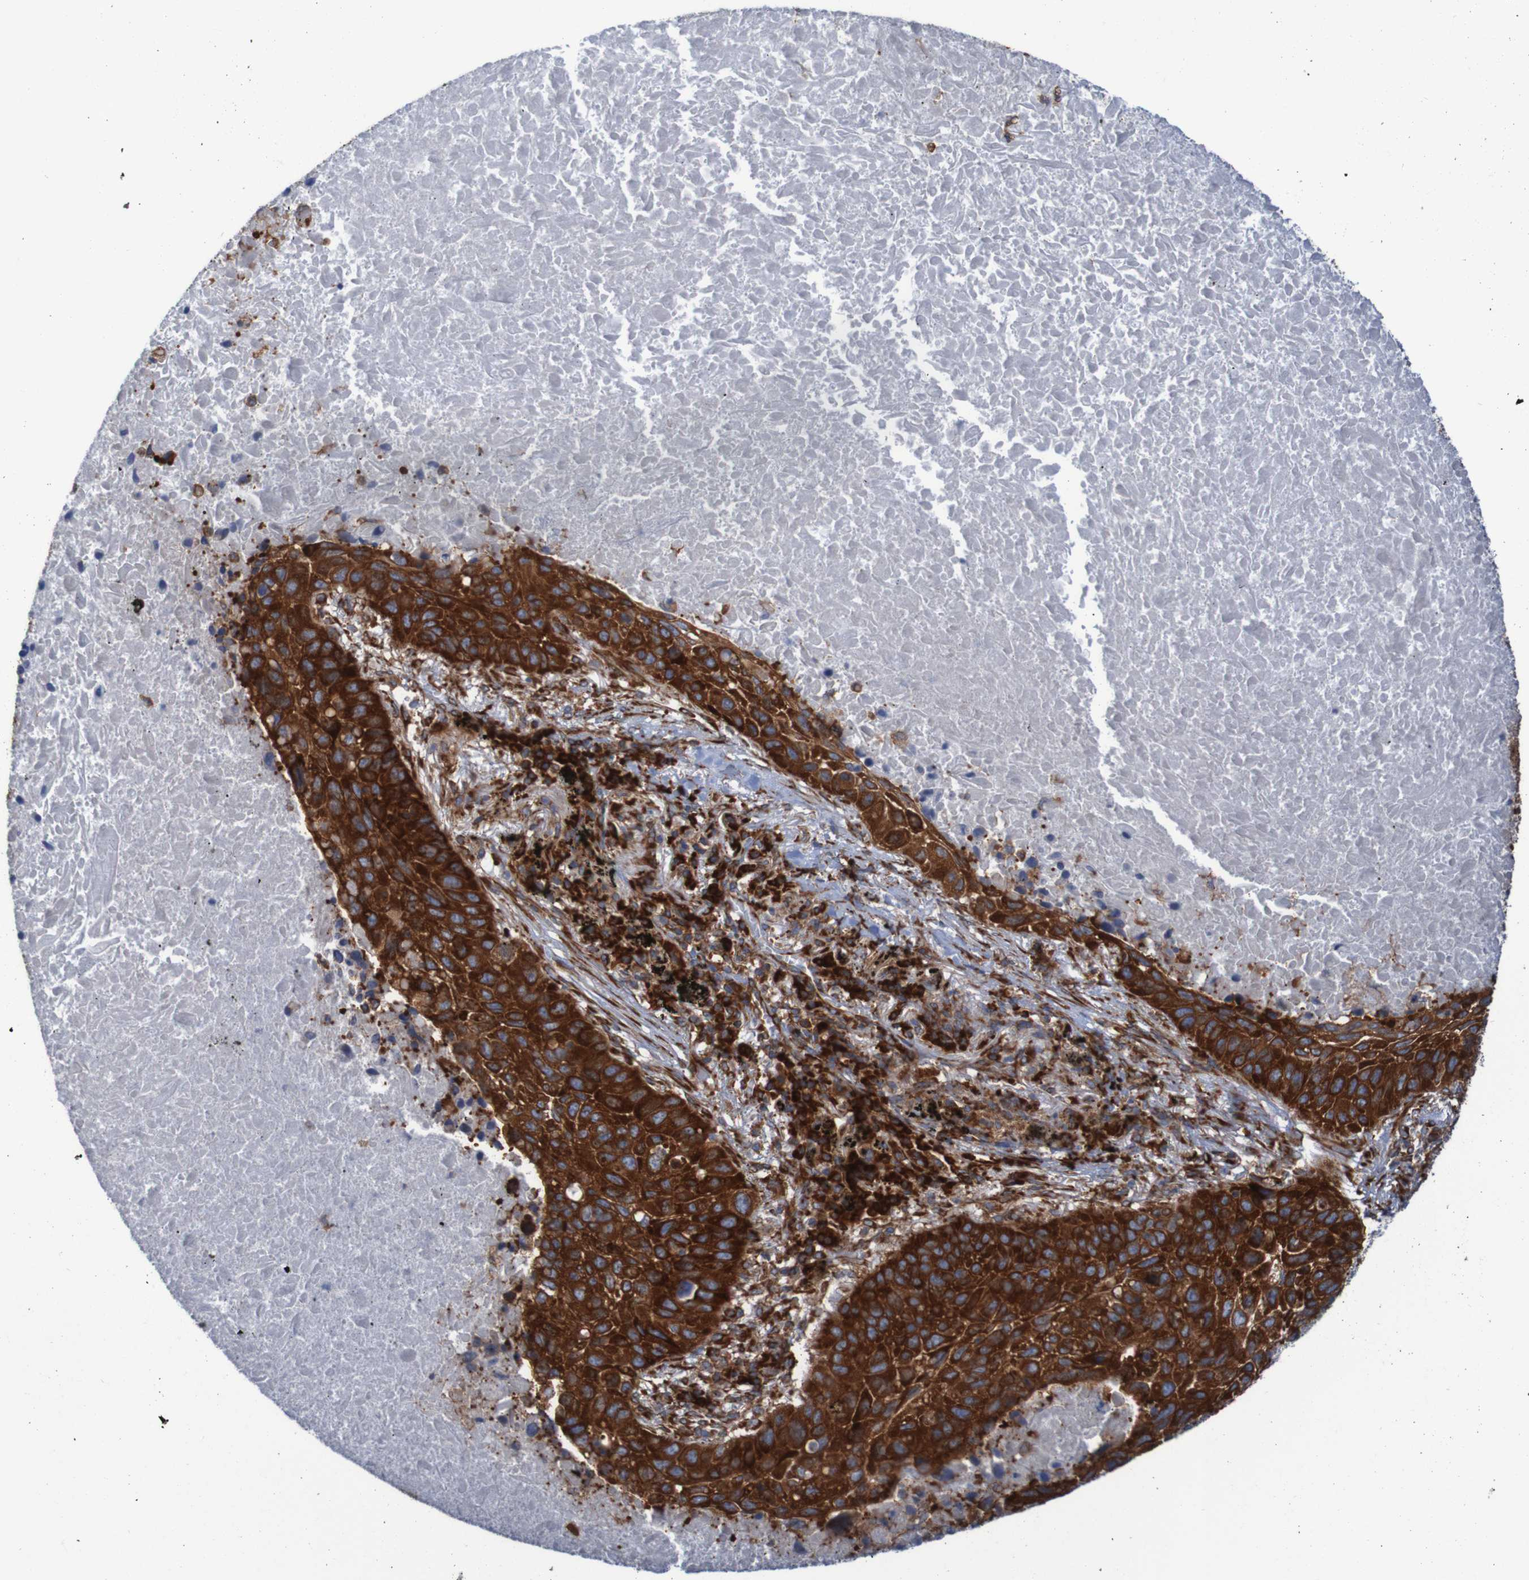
{"staining": {"intensity": "strong", "quantity": ">75%", "location": "cytoplasmic/membranous"}, "tissue": "lung cancer", "cell_type": "Tumor cells", "image_type": "cancer", "snomed": [{"axis": "morphology", "description": "Squamous cell carcinoma, NOS"}, {"axis": "topography", "description": "Lung"}], "caption": "Lung squamous cell carcinoma tissue demonstrates strong cytoplasmic/membranous positivity in approximately >75% of tumor cells, visualized by immunohistochemistry. Nuclei are stained in blue.", "gene": "RPL10", "patient": {"sex": "male", "age": 57}}